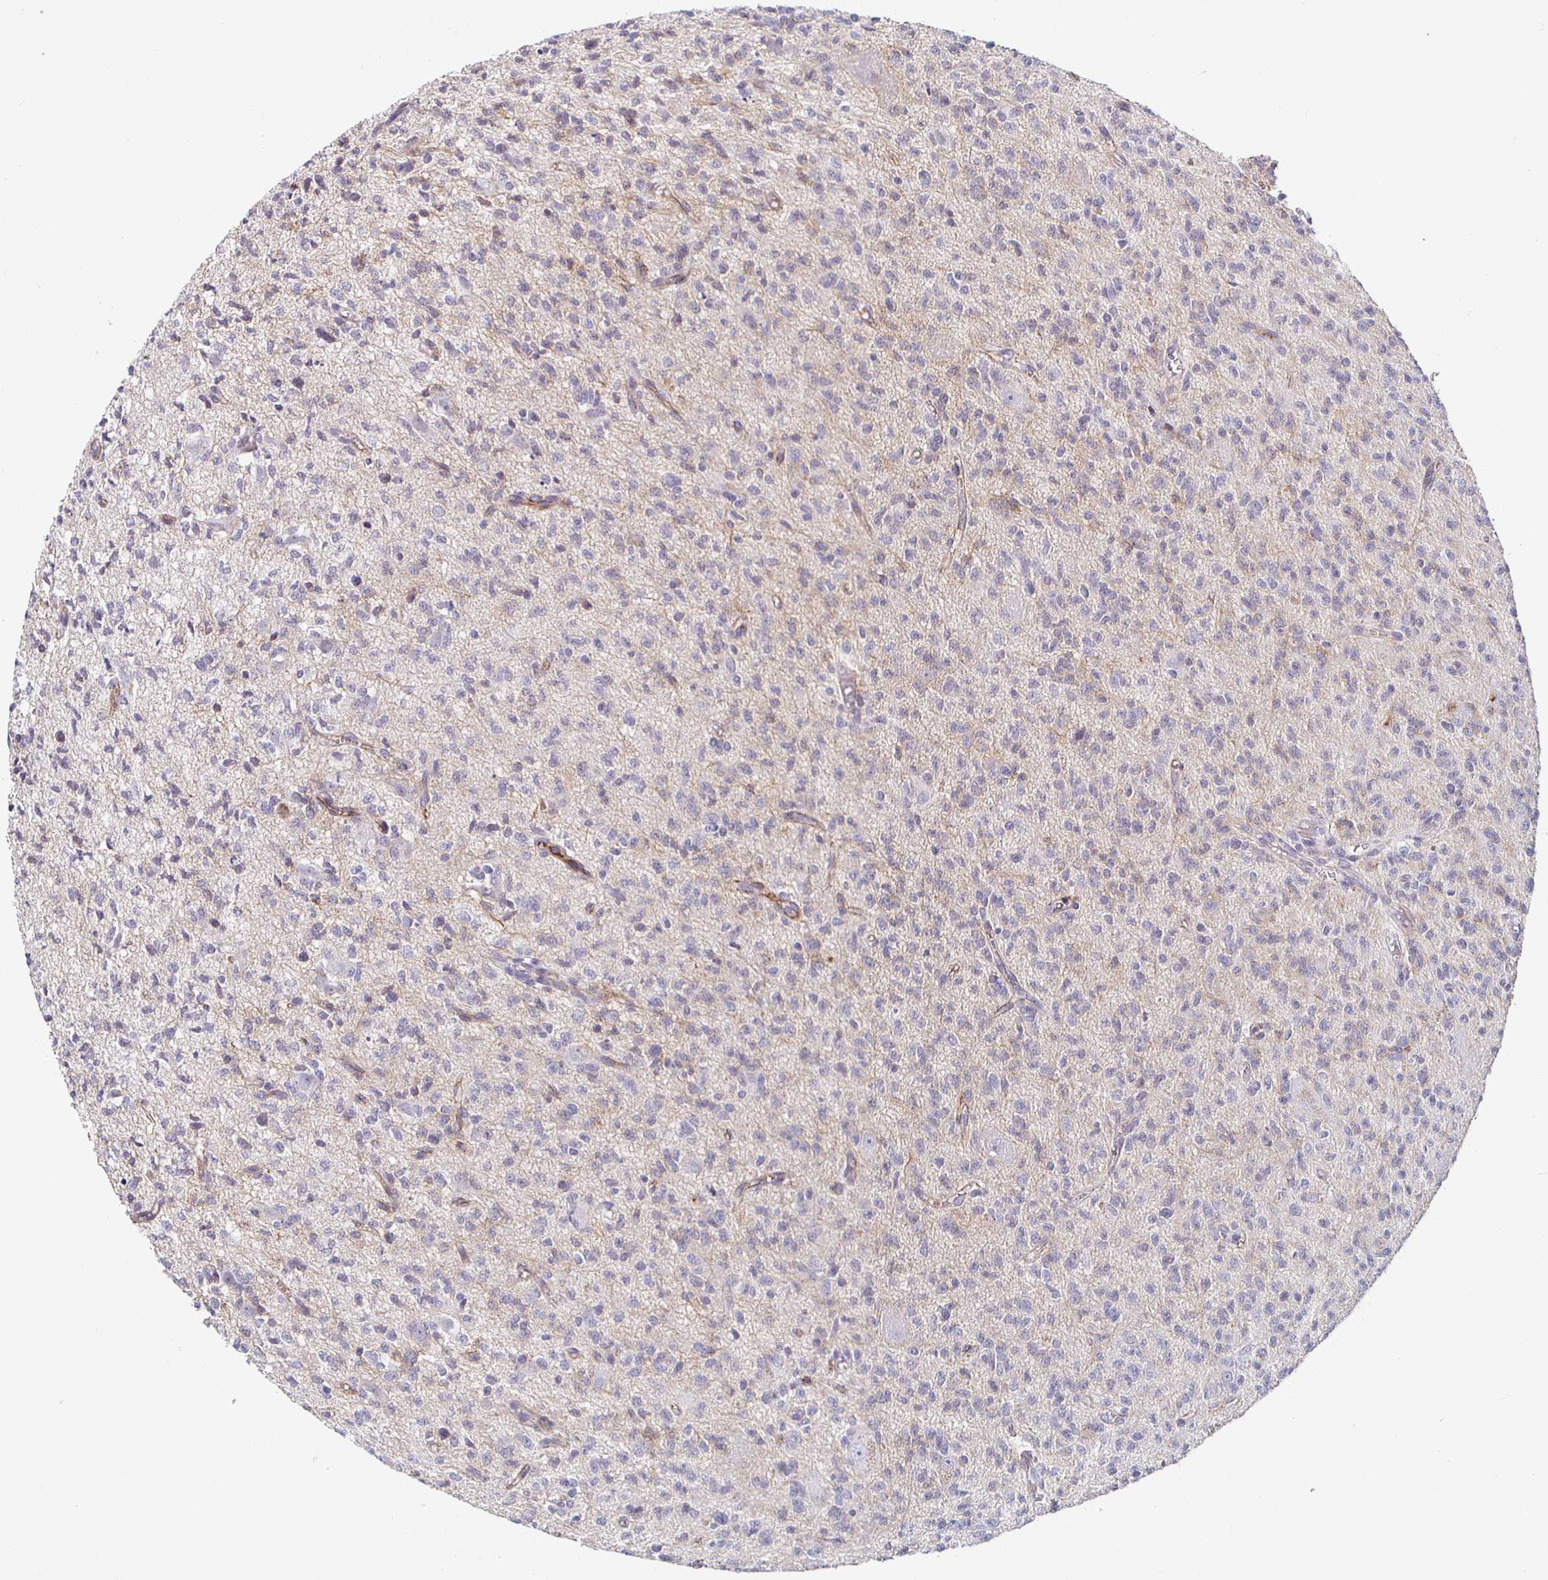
{"staining": {"intensity": "weak", "quantity": "<25%", "location": "cytoplasmic/membranous"}, "tissue": "glioma", "cell_type": "Tumor cells", "image_type": "cancer", "snomed": [{"axis": "morphology", "description": "Glioma, malignant, Low grade"}, {"axis": "topography", "description": "Brain"}], "caption": "Histopathology image shows no protein expression in tumor cells of malignant glioma (low-grade) tissue.", "gene": "PIWIL3", "patient": {"sex": "male", "age": 64}}